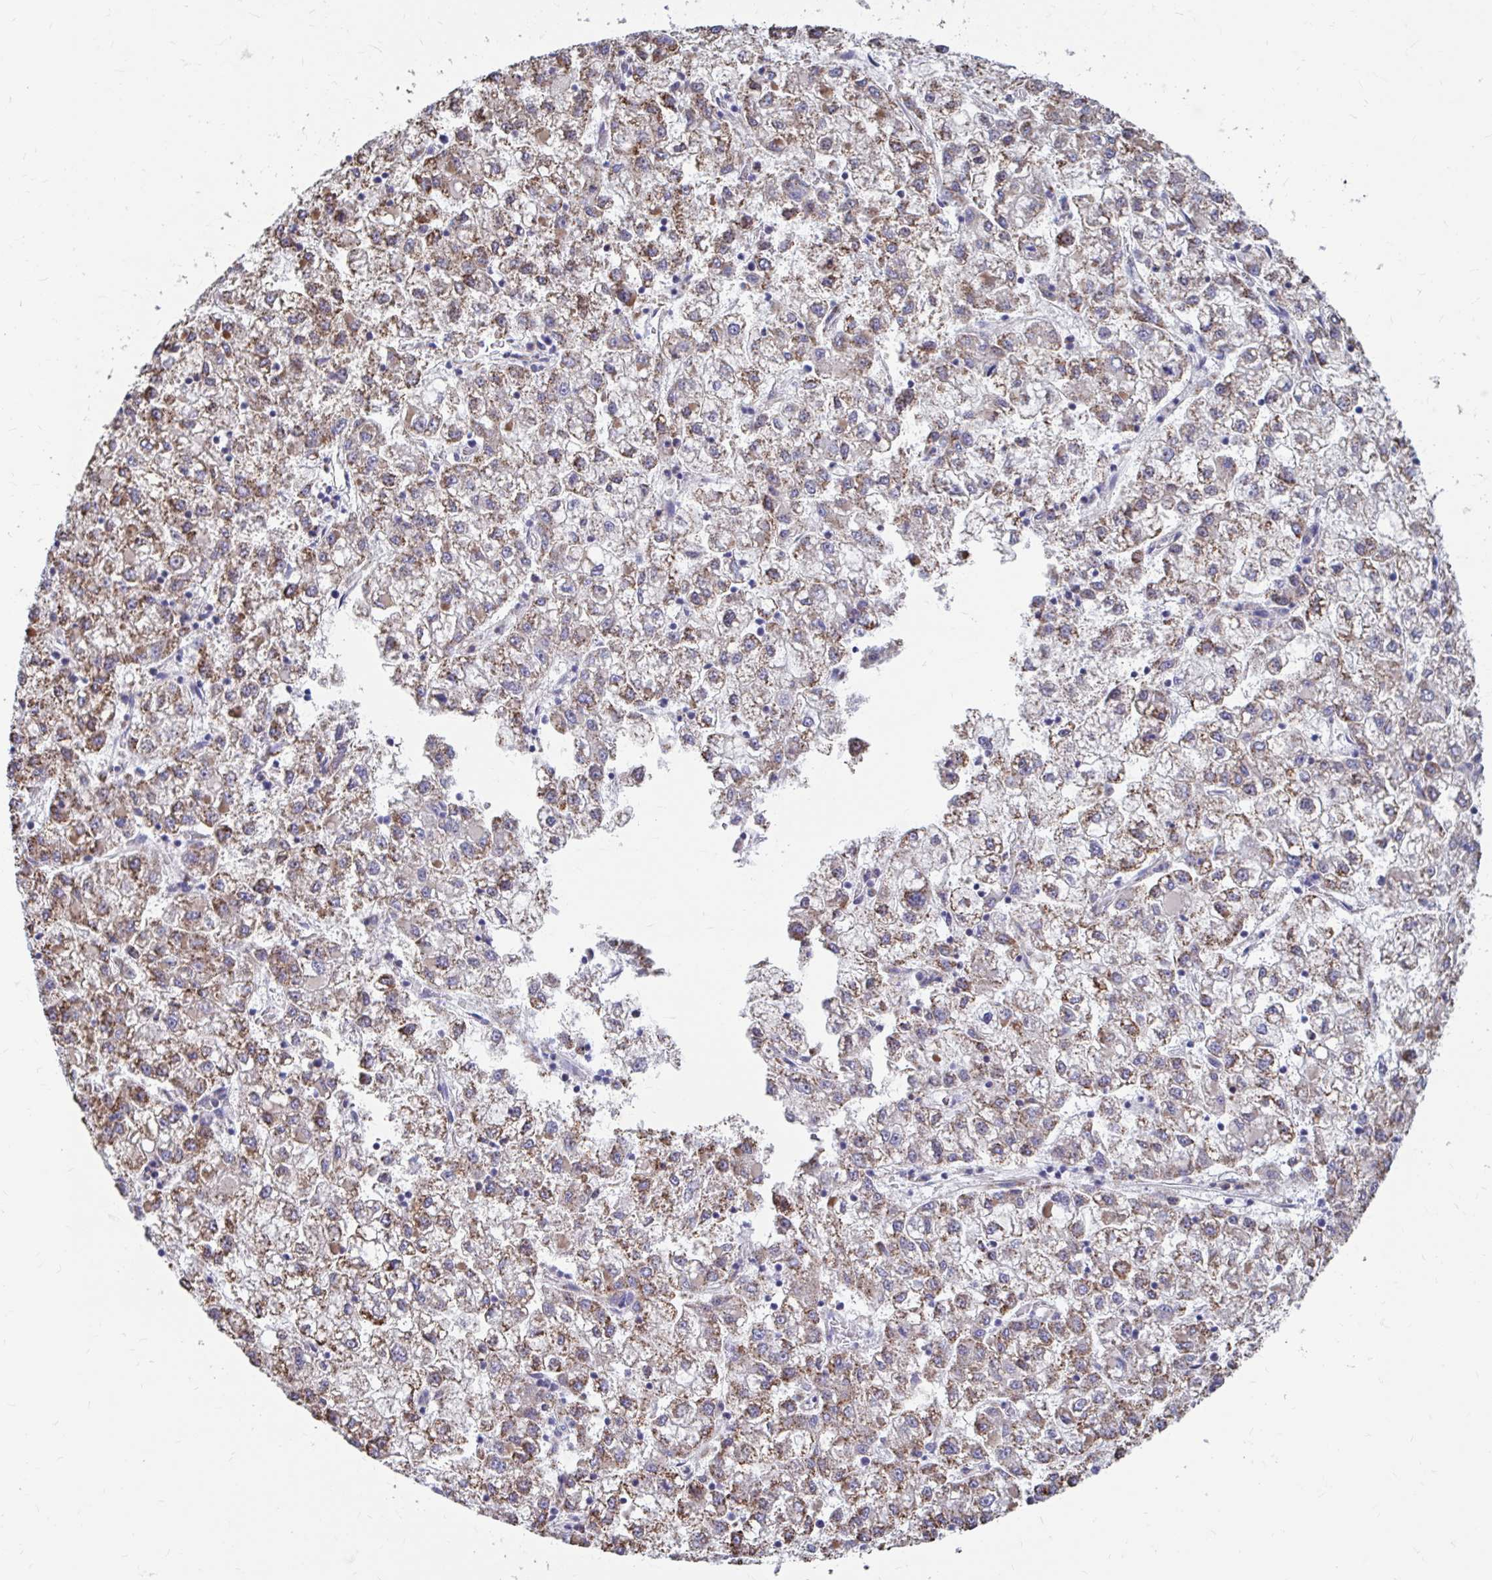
{"staining": {"intensity": "moderate", "quantity": ">75%", "location": "cytoplasmic/membranous"}, "tissue": "liver cancer", "cell_type": "Tumor cells", "image_type": "cancer", "snomed": [{"axis": "morphology", "description": "Carcinoma, Hepatocellular, NOS"}, {"axis": "topography", "description": "Liver"}], "caption": "This micrograph exhibits immunohistochemistry staining of liver hepatocellular carcinoma, with medium moderate cytoplasmic/membranous staining in approximately >75% of tumor cells.", "gene": "FKBP2", "patient": {"sex": "male", "age": 40}}